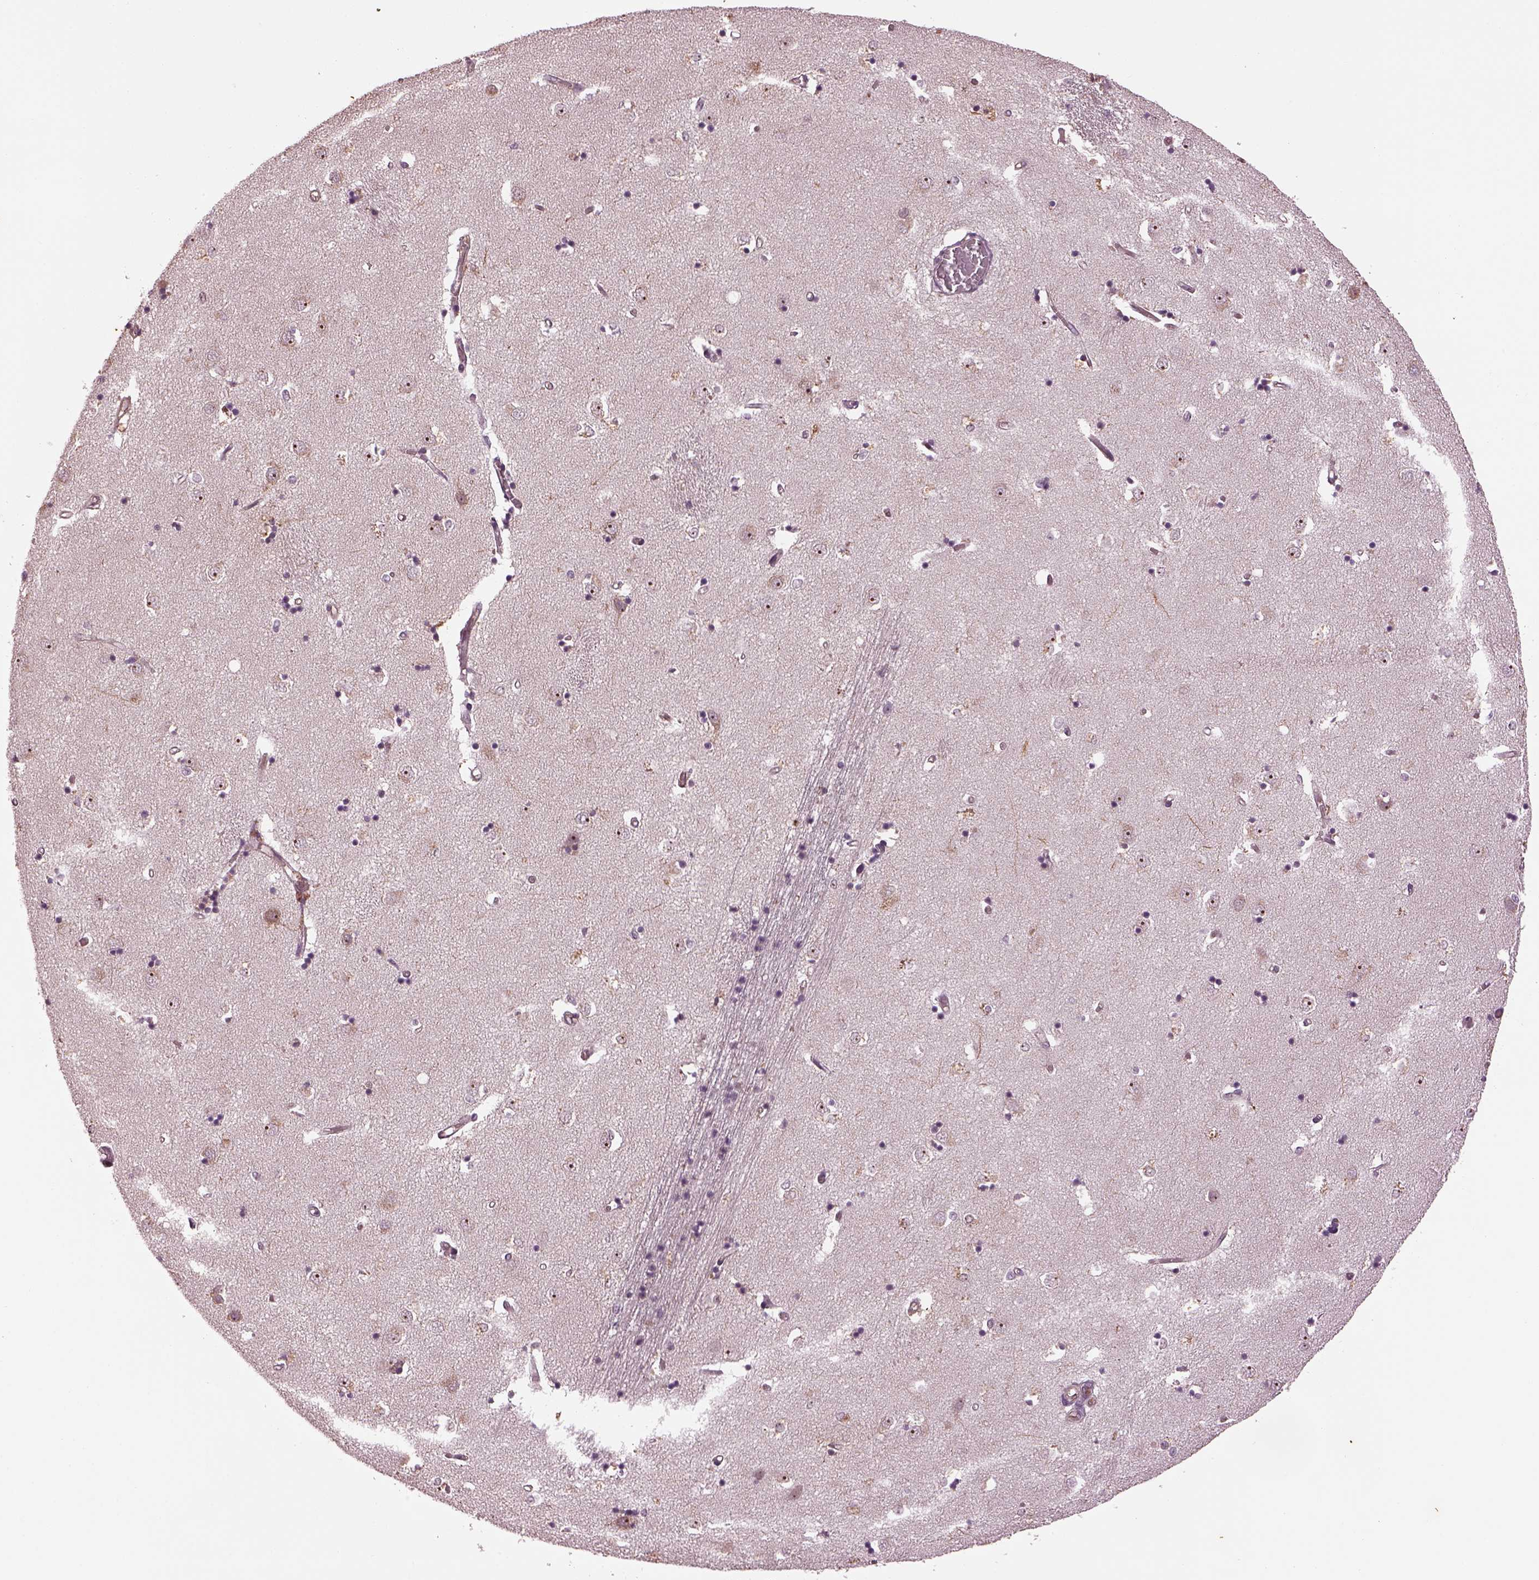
{"staining": {"intensity": "negative", "quantity": "none", "location": "none"}, "tissue": "caudate", "cell_type": "Glial cells", "image_type": "normal", "snomed": [{"axis": "morphology", "description": "Normal tissue, NOS"}, {"axis": "topography", "description": "Lateral ventricle wall"}], "caption": "High magnification brightfield microscopy of benign caudate stained with DAB (brown) and counterstained with hematoxylin (blue): glial cells show no significant expression. The staining is performed using DAB brown chromogen with nuclei counter-stained in using hematoxylin.", "gene": "GNRH1", "patient": {"sex": "male", "age": 54}}